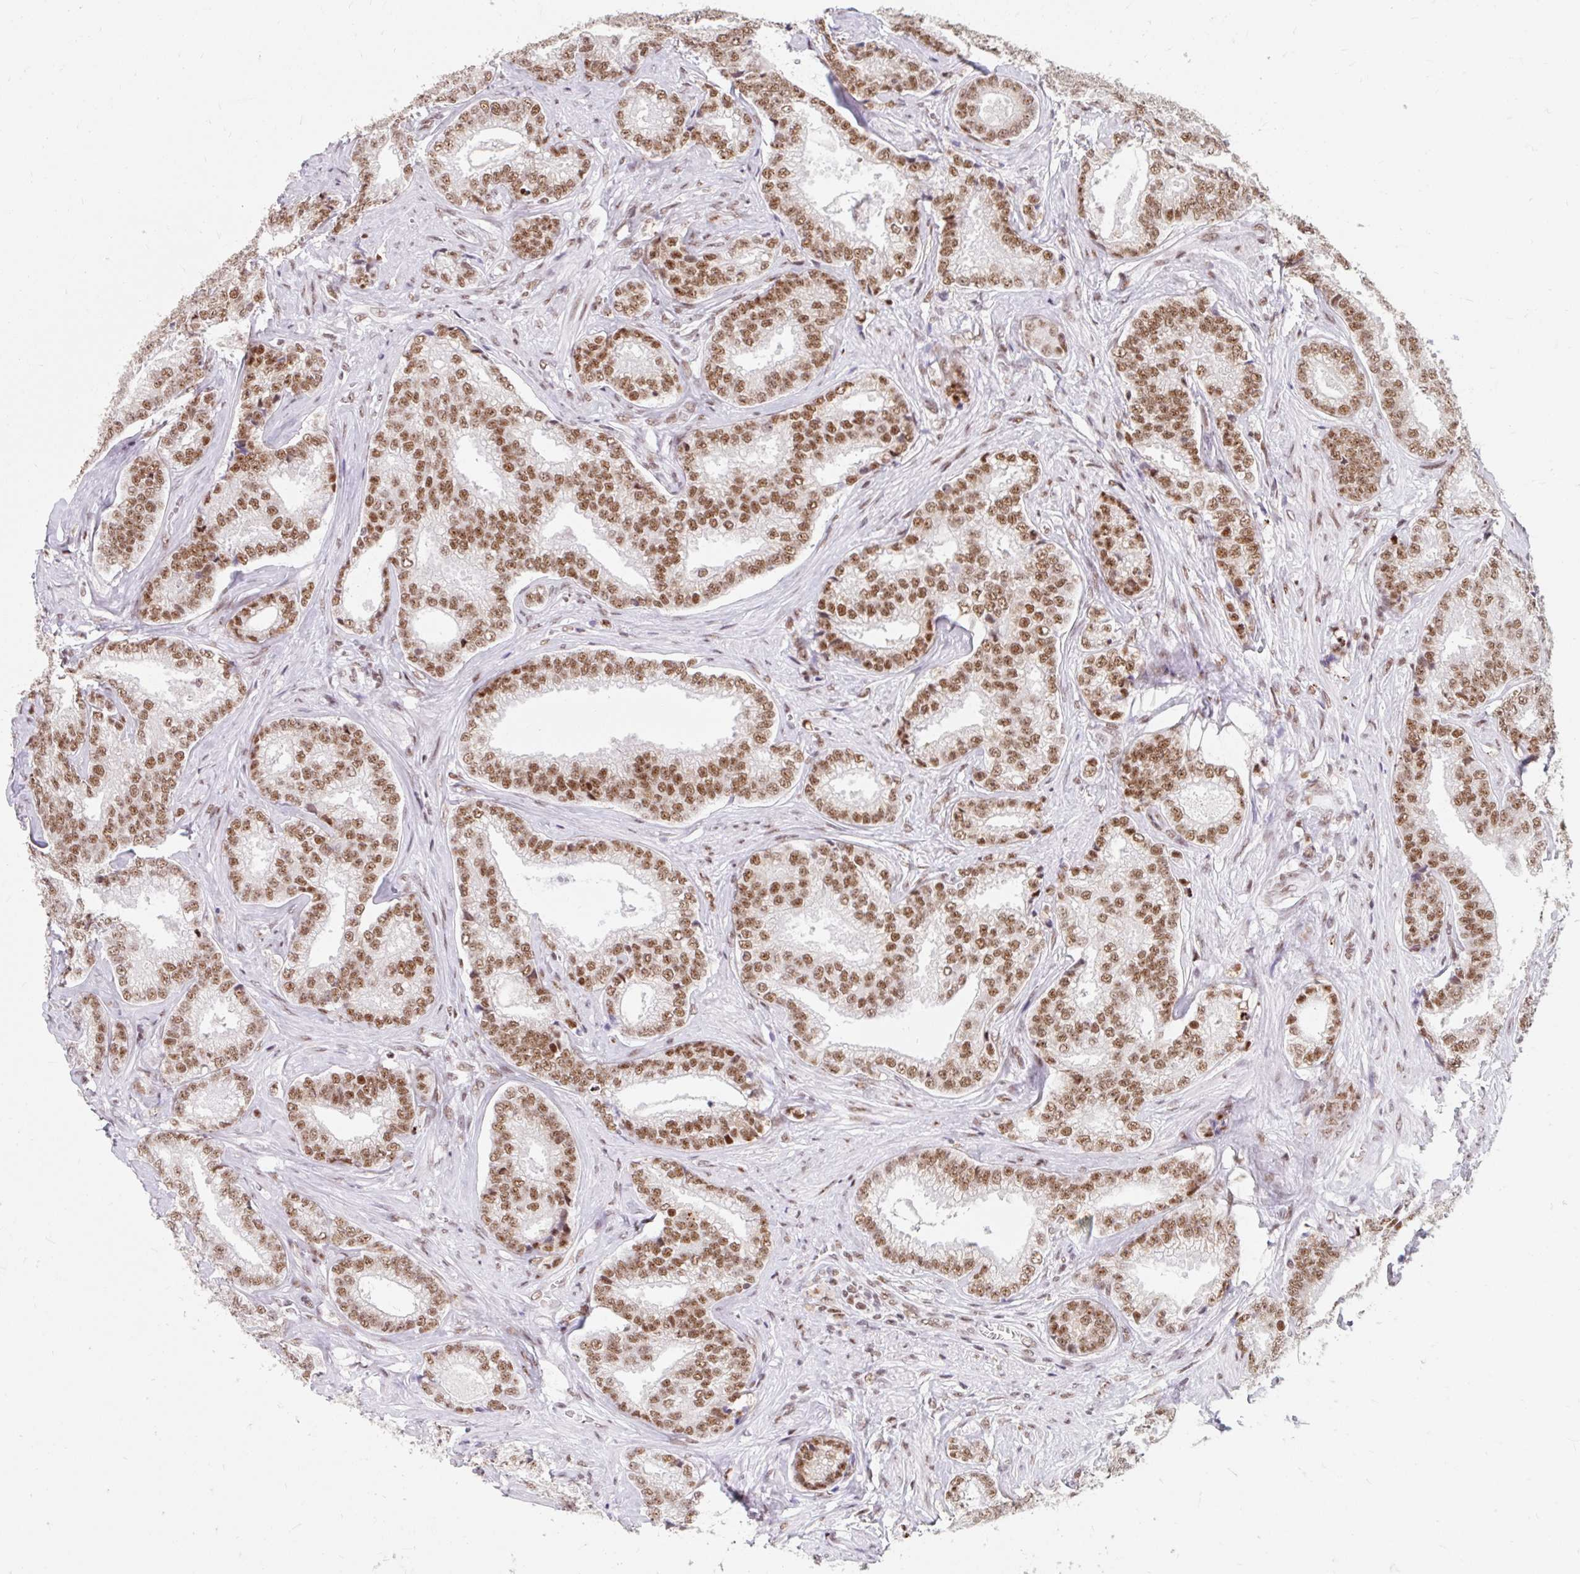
{"staining": {"intensity": "moderate", "quantity": ">75%", "location": "nuclear"}, "tissue": "prostate cancer", "cell_type": "Tumor cells", "image_type": "cancer", "snomed": [{"axis": "morphology", "description": "Adenocarcinoma, Low grade"}, {"axis": "topography", "description": "Prostate"}], "caption": "Brown immunohistochemical staining in human adenocarcinoma (low-grade) (prostate) demonstrates moderate nuclear expression in about >75% of tumor cells. (IHC, brightfield microscopy, high magnification).", "gene": "SRSF10", "patient": {"sex": "male", "age": 63}}